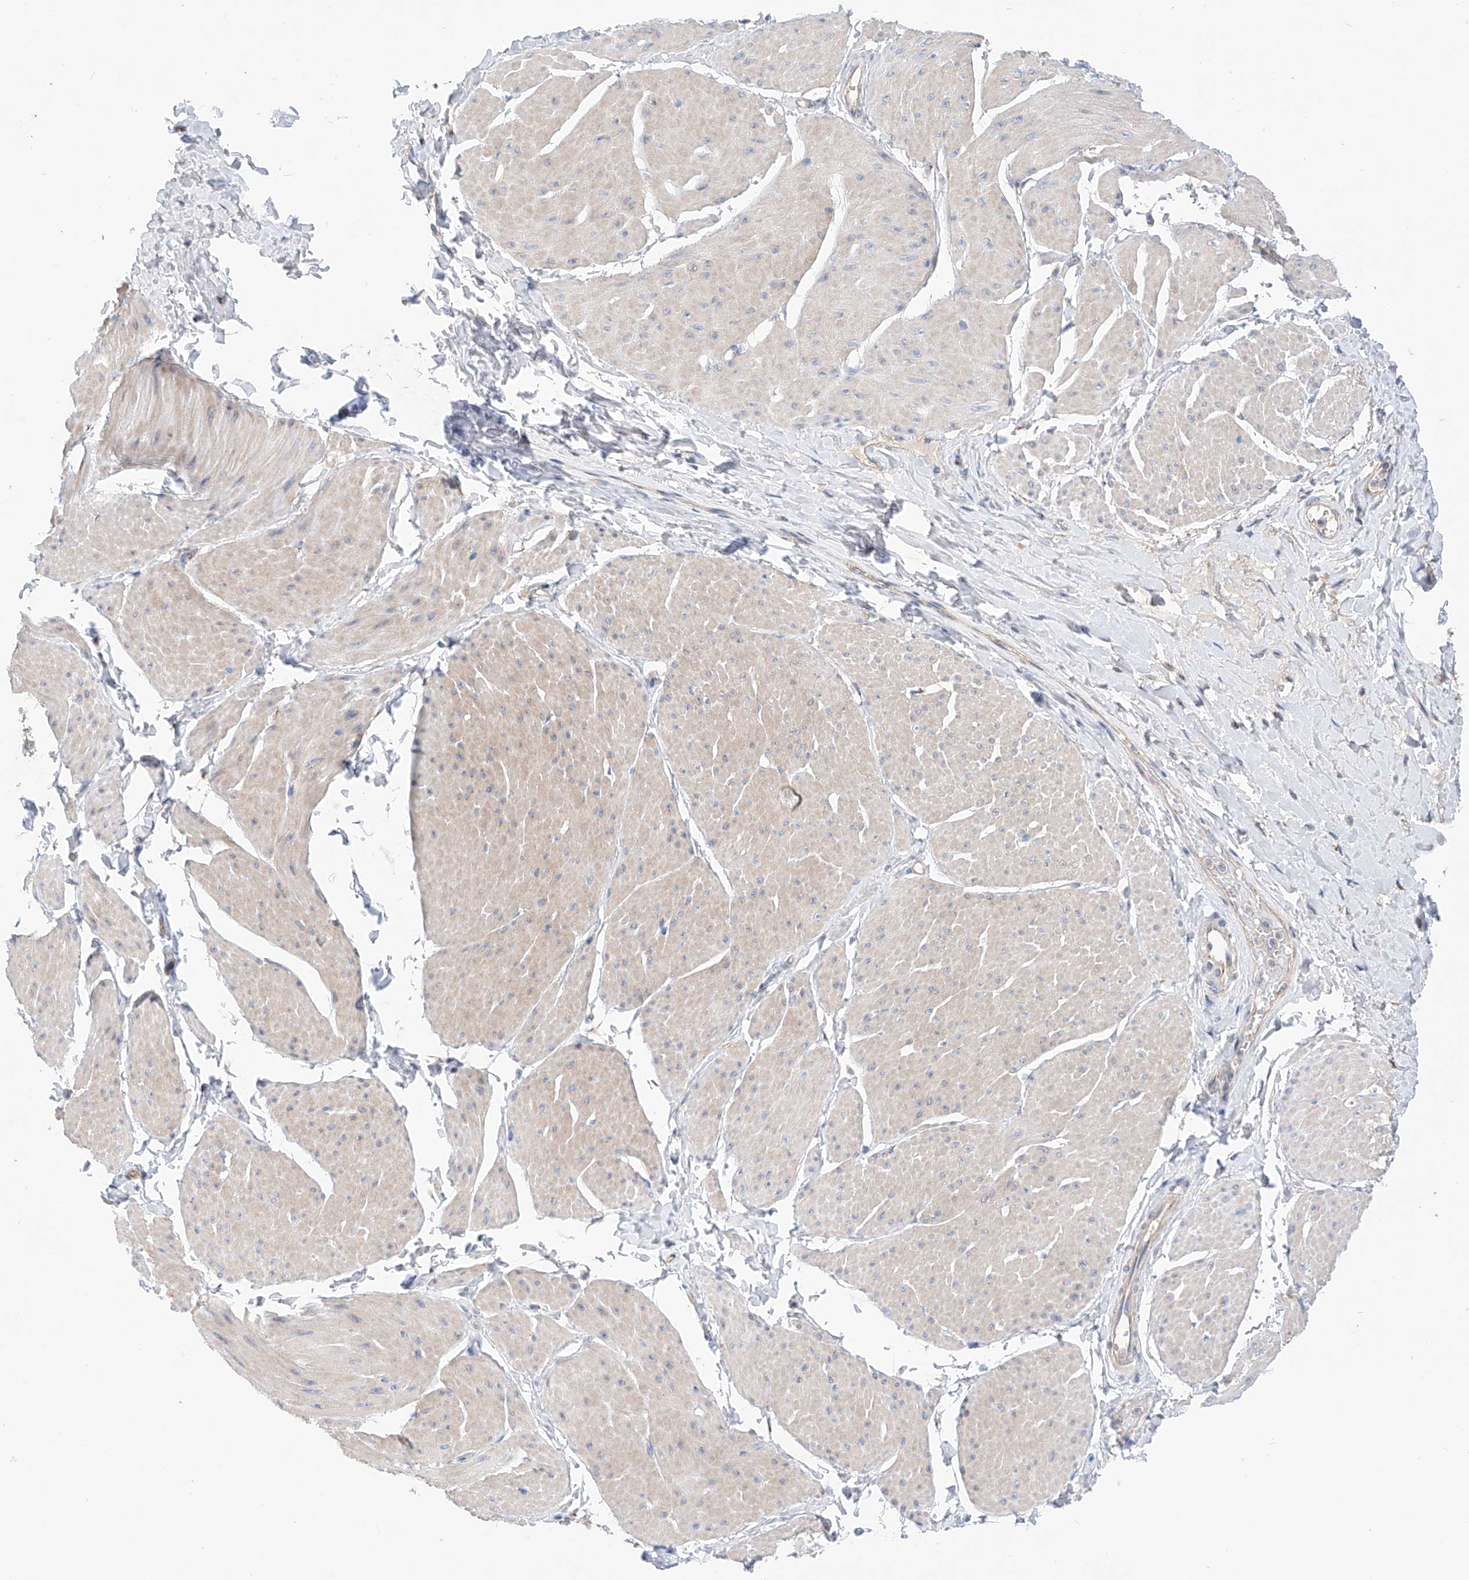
{"staining": {"intensity": "negative", "quantity": "none", "location": "none"}, "tissue": "smooth muscle", "cell_type": "Smooth muscle cells", "image_type": "normal", "snomed": [{"axis": "morphology", "description": "Urothelial carcinoma, High grade"}, {"axis": "topography", "description": "Urinary bladder"}], "caption": "High power microscopy histopathology image of an IHC histopathology image of unremarkable smooth muscle, revealing no significant expression in smooth muscle cells. (Brightfield microscopy of DAB (3,3'-diaminobenzidine) immunohistochemistry at high magnification).", "gene": "SLC22A7", "patient": {"sex": "male", "age": 46}}